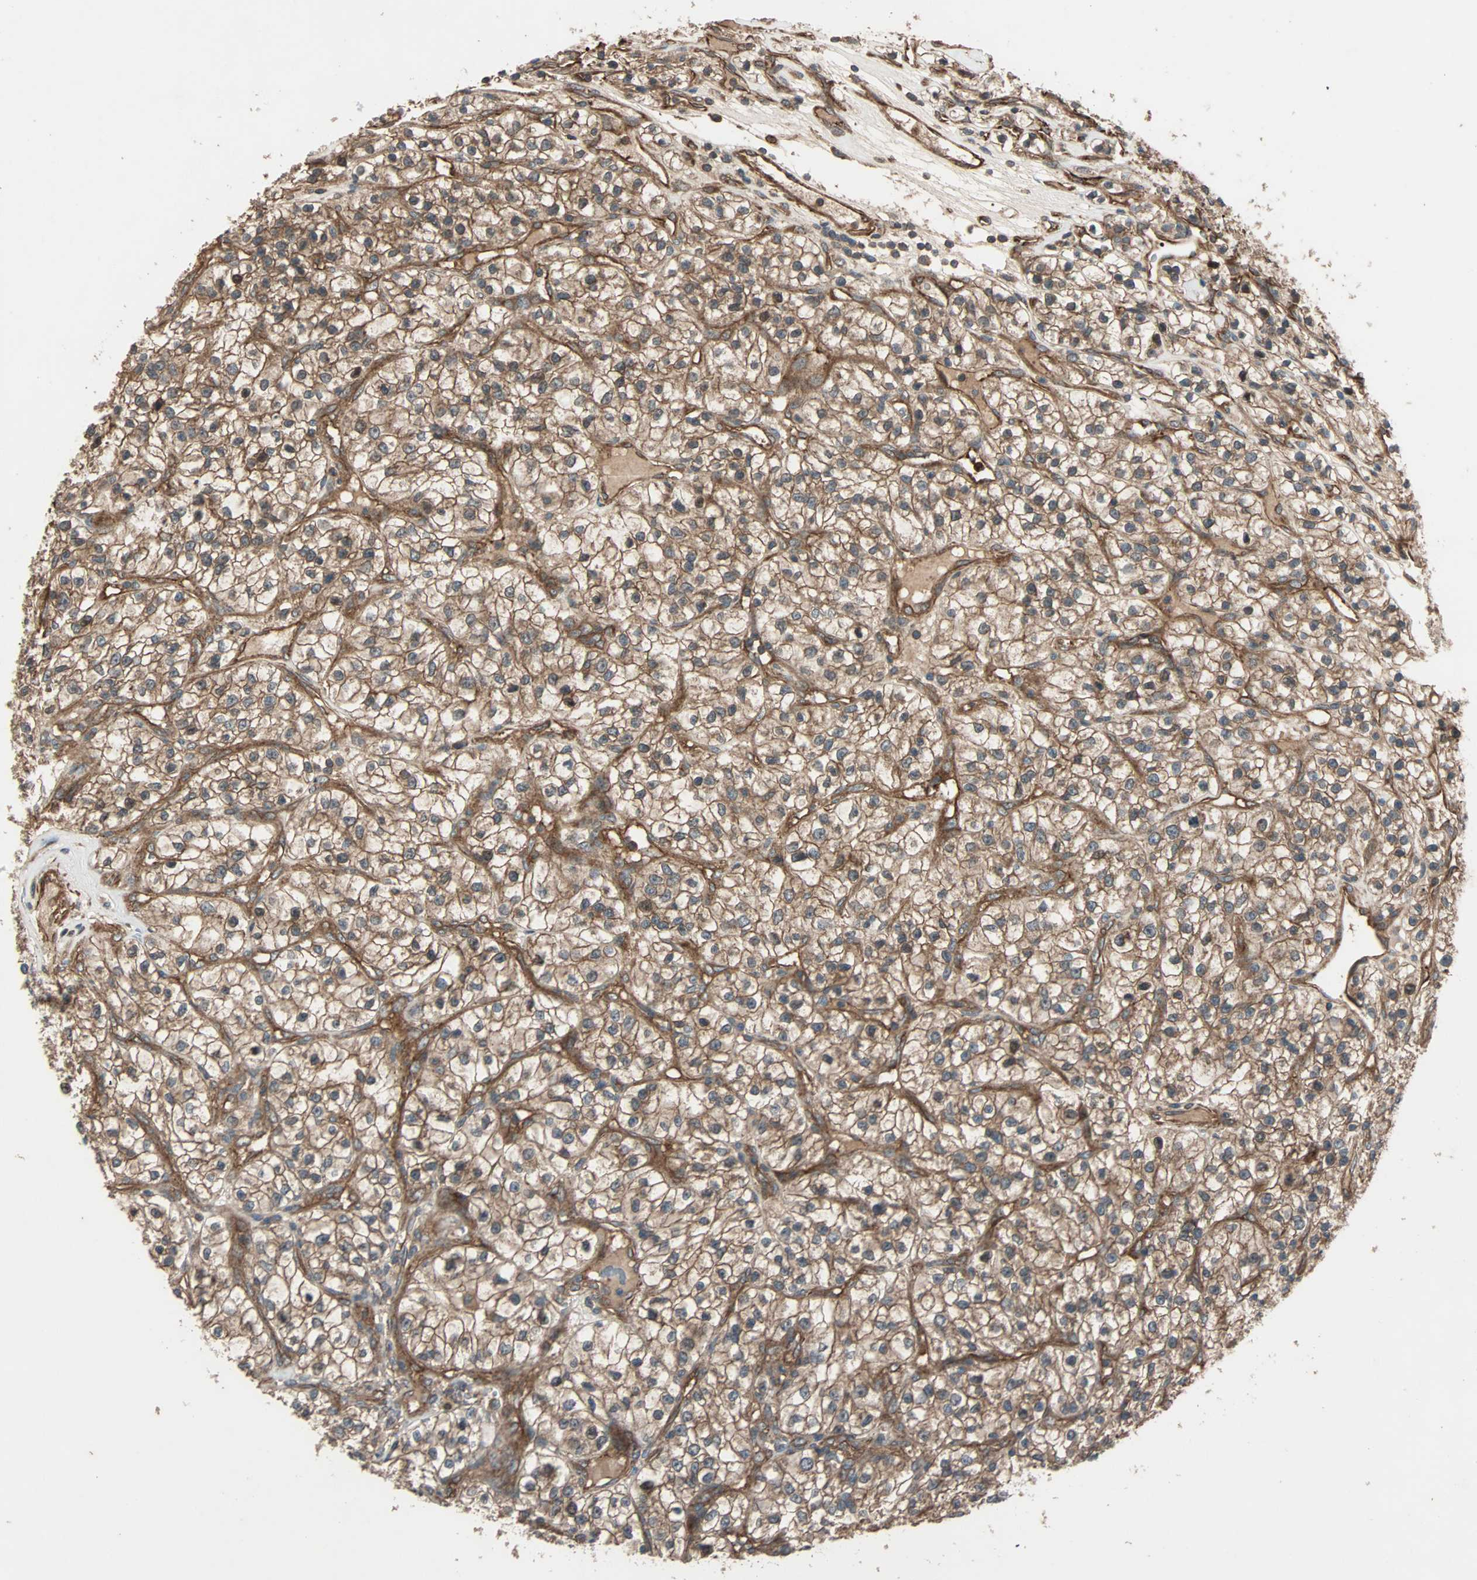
{"staining": {"intensity": "moderate", "quantity": ">75%", "location": "cytoplasmic/membranous"}, "tissue": "renal cancer", "cell_type": "Tumor cells", "image_type": "cancer", "snomed": [{"axis": "morphology", "description": "Adenocarcinoma, NOS"}, {"axis": "topography", "description": "Kidney"}], "caption": "A medium amount of moderate cytoplasmic/membranous staining is appreciated in approximately >75% of tumor cells in adenocarcinoma (renal) tissue.", "gene": "GCK", "patient": {"sex": "female", "age": 57}}